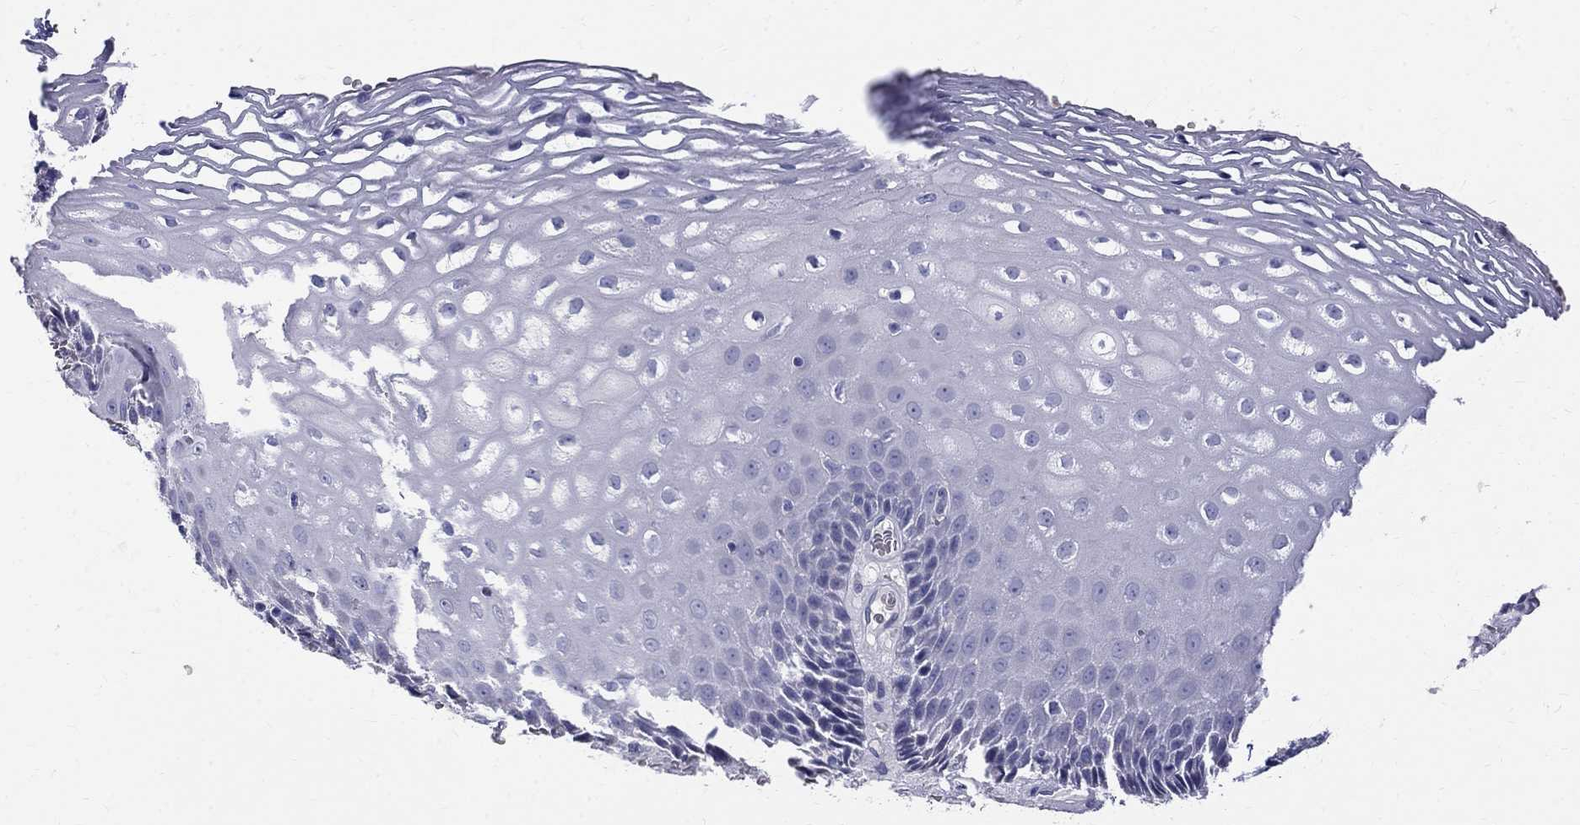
{"staining": {"intensity": "negative", "quantity": "none", "location": "none"}, "tissue": "esophagus", "cell_type": "Squamous epithelial cells", "image_type": "normal", "snomed": [{"axis": "morphology", "description": "Normal tissue, NOS"}, {"axis": "topography", "description": "Esophagus"}], "caption": "DAB (3,3'-diaminobenzidine) immunohistochemical staining of normal esophagus exhibits no significant positivity in squamous epithelial cells. (Stains: DAB immunohistochemistry (IHC) with hematoxylin counter stain, Microscopy: brightfield microscopy at high magnification).", "gene": "AGER", "patient": {"sex": "male", "age": 76}}